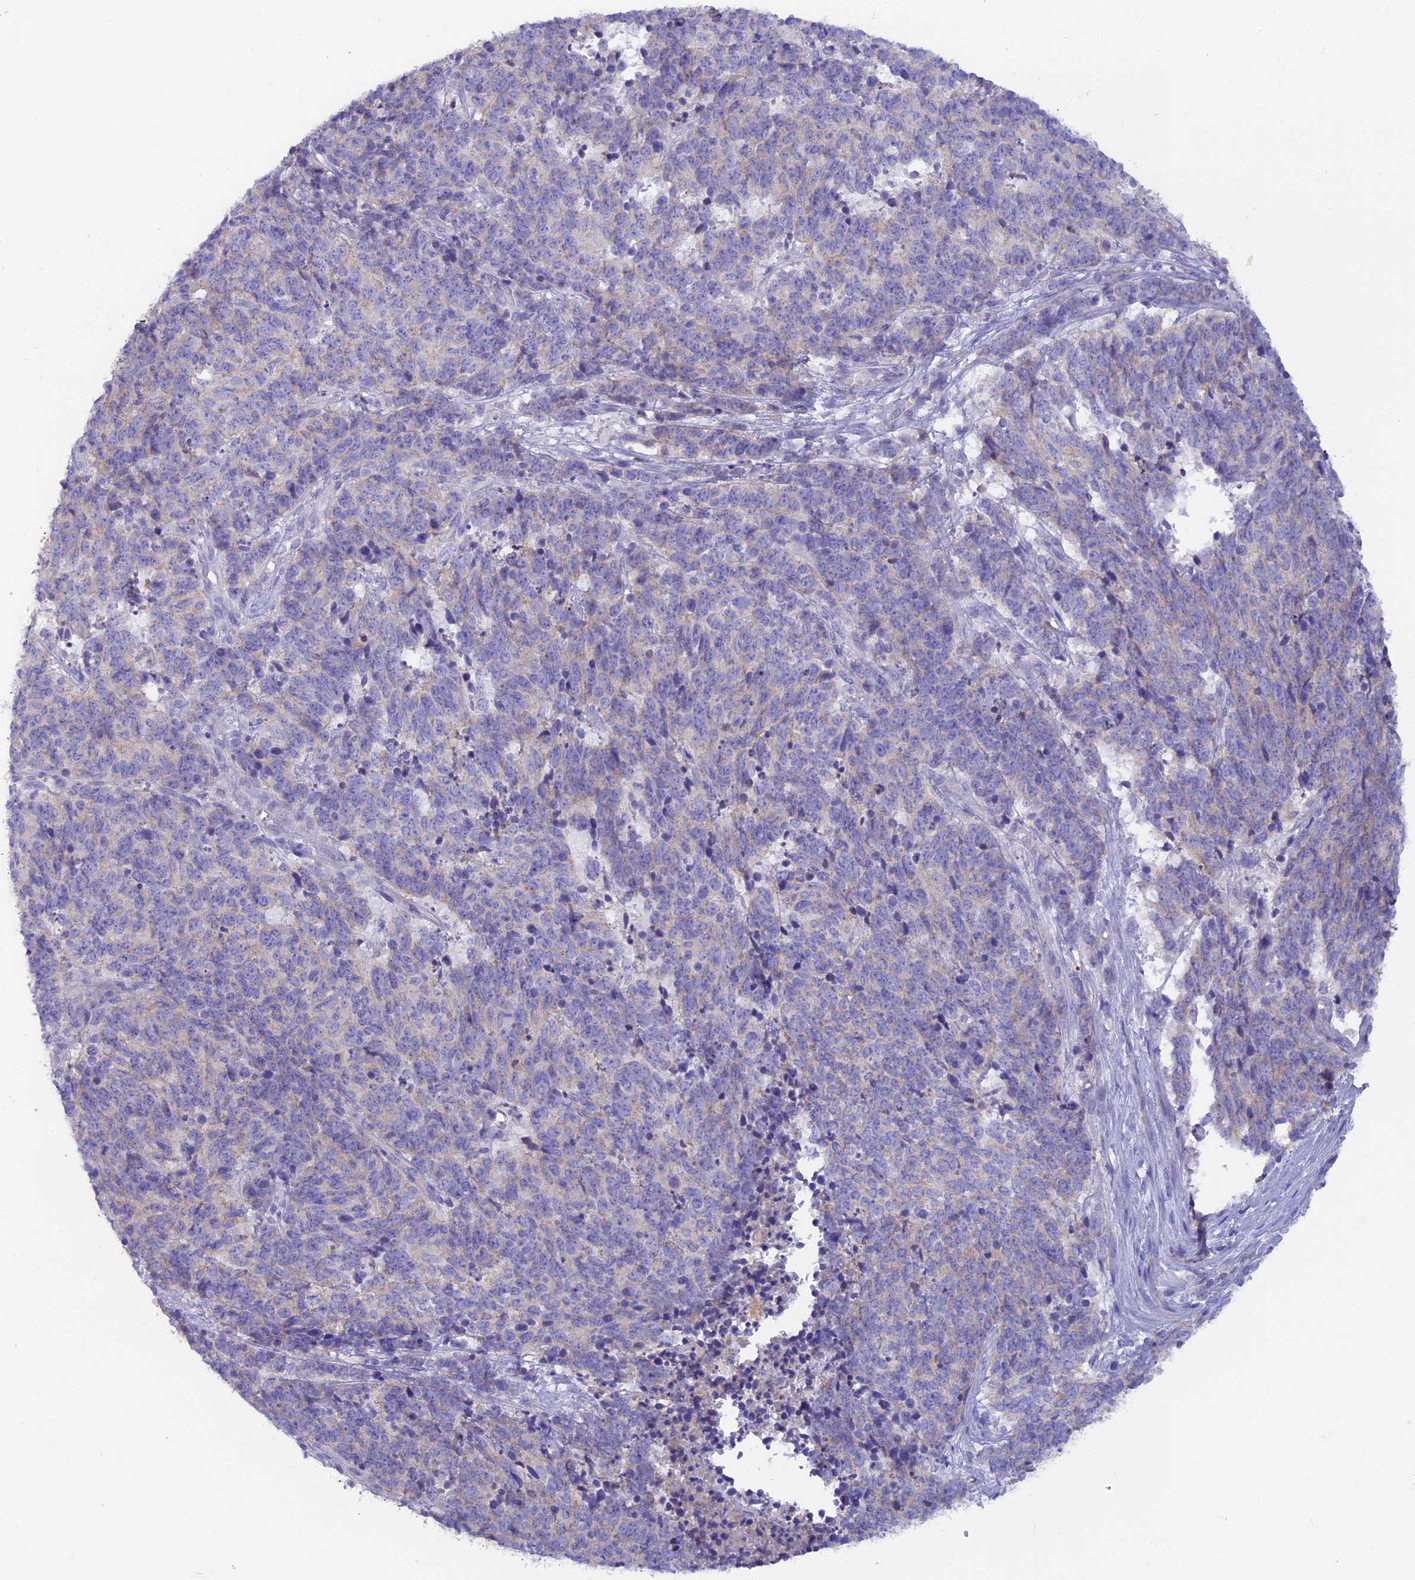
{"staining": {"intensity": "weak", "quantity": "<25%", "location": "cytoplasmic/membranous"}, "tissue": "cervical cancer", "cell_type": "Tumor cells", "image_type": "cancer", "snomed": [{"axis": "morphology", "description": "Squamous cell carcinoma, NOS"}, {"axis": "topography", "description": "Cervix"}], "caption": "This photomicrograph is of cervical squamous cell carcinoma stained with IHC to label a protein in brown with the nuclei are counter-stained blue. There is no positivity in tumor cells.", "gene": "PZP", "patient": {"sex": "female", "age": 29}}